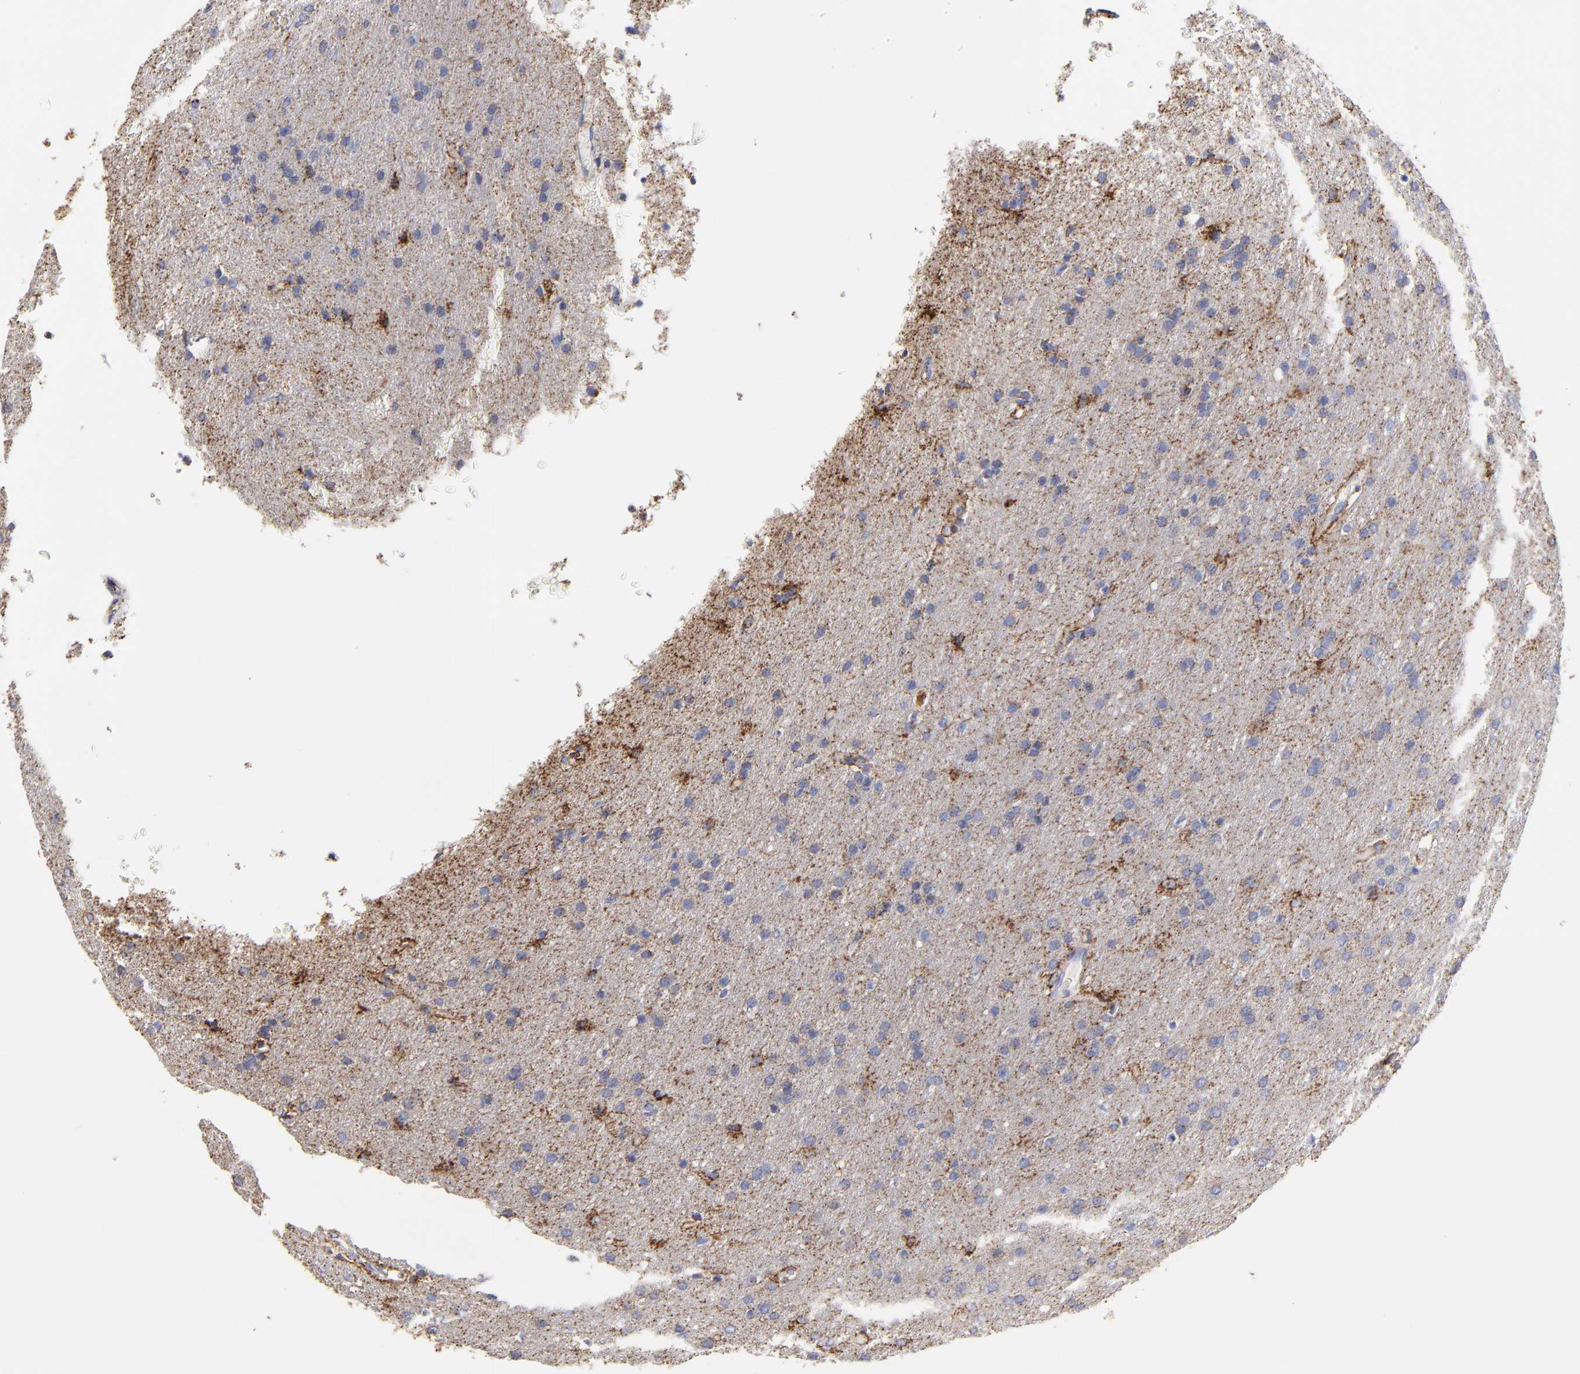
{"staining": {"intensity": "moderate", "quantity": "<25%", "location": "cytoplasmic/membranous"}, "tissue": "glioma", "cell_type": "Tumor cells", "image_type": "cancer", "snomed": [{"axis": "morphology", "description": "Glioma, malignant, Low grade"}, {"axis": "topography", "description": "Brain"}], "caption": "Immunohistochemistry image of neoplastic tissue: human glioma stained using immunohistochemistry (IHC) exhibits low levels of moderate protein expression localized specifically in the cytoplasmic/membranous of tumor cells, appearing as a cytoplasmic/membranous brown color.", "gene": "PINK1", "patient": {"sex": "female", "age": 32}}